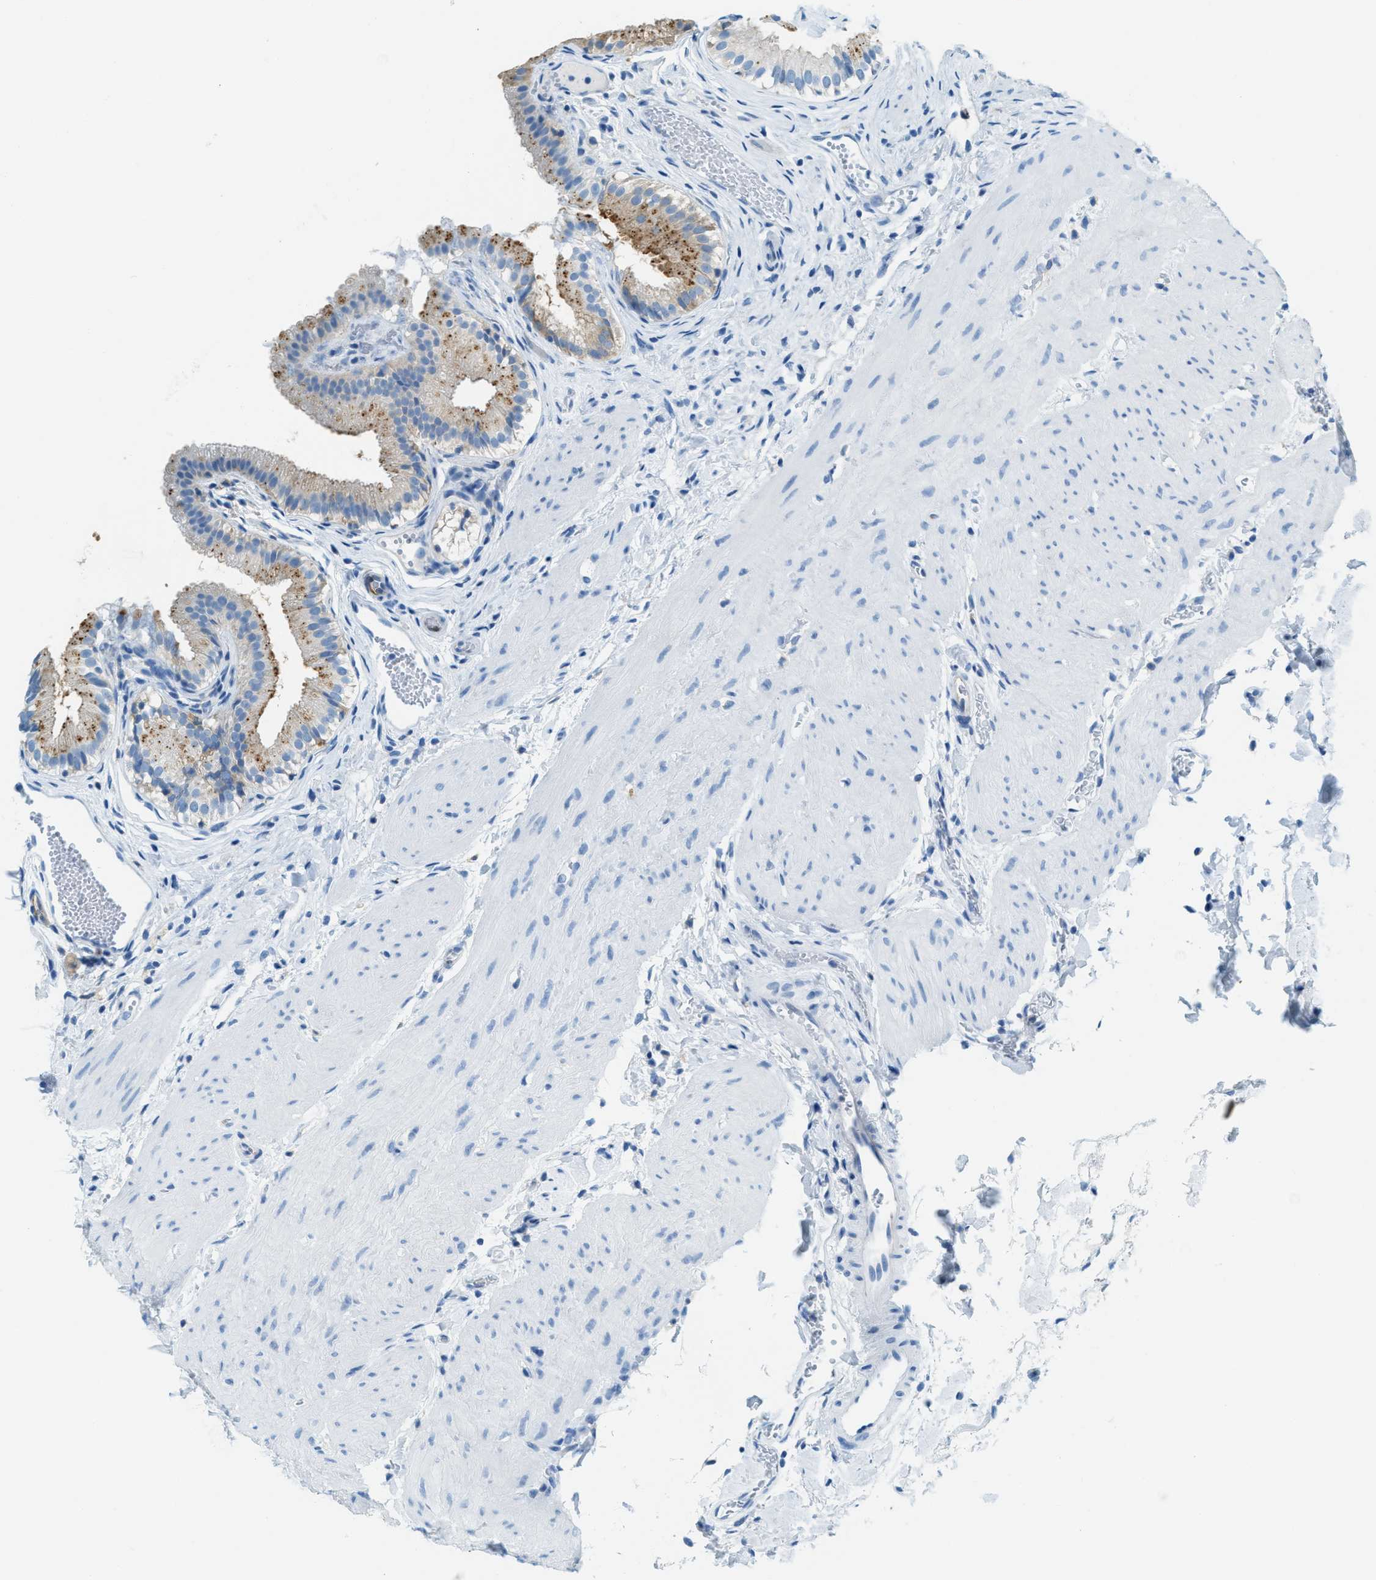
{"staining": {"intensity": "moderate", "quantity": "<25%", "location": "cytoplasmic/membranous"}, "tissue": "gallbladder", "cell_type": "Glandular cells", "image_type": "normal", "snomed": [{"axis": "morphology", "description": "Normal tissue, NOS"}, {"axis": "topography", "description": "Gallbladder"}], "caption": "Immunohistochemistry staining of benign gallbladder, which shows low levels of moderate cytoplasmic/membranous expression in about <25% of glandular cells indicating moderate cytoplasmic/membranous protein positivity. The staining was performed using DAB (brown) for protein detection and nuclei were counterstained in hematoxylin (blue).", "gene": "MATCAP2", "patient": {"sex": "female", "age": 26}}